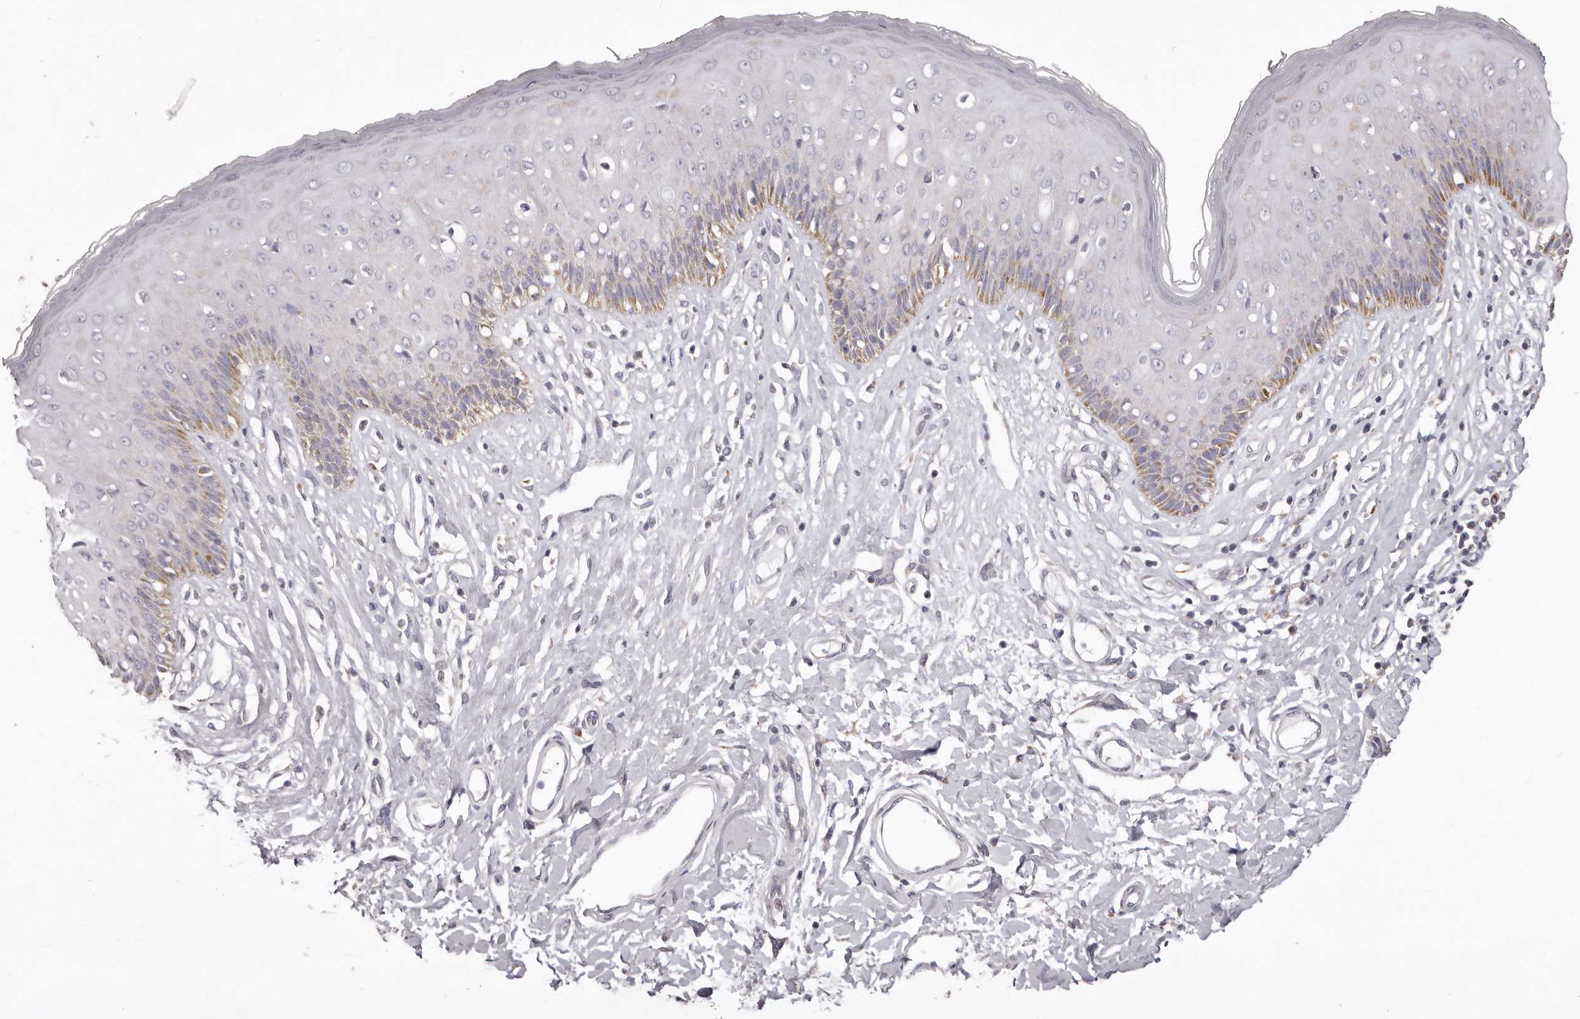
{"staining": {"intensity": "moderate", "quantity": "25%-75%", "location": "cytoplasmic/membranous"}, "tissue": "skin", "cell_type": "Epidermal cells", "image_type": "normal", "snomed": [{"axis": "morphology", "description": "Normal tissue, NOS"}, {"axis": "morphology", "description": "Squamous cell carcinoma, NOS"}, {"axis": "topography", "description": "Vulva"}], "caption": "This photomicrograph exhibits immunohistochemistry (IHC) staining of benign human skin, with medium moderate cytoplasmic/membranous staining in about 25%-75% of epidermal cells.", "gene": "PRMT2", "patient": {"sex": "female", "age": 85}}